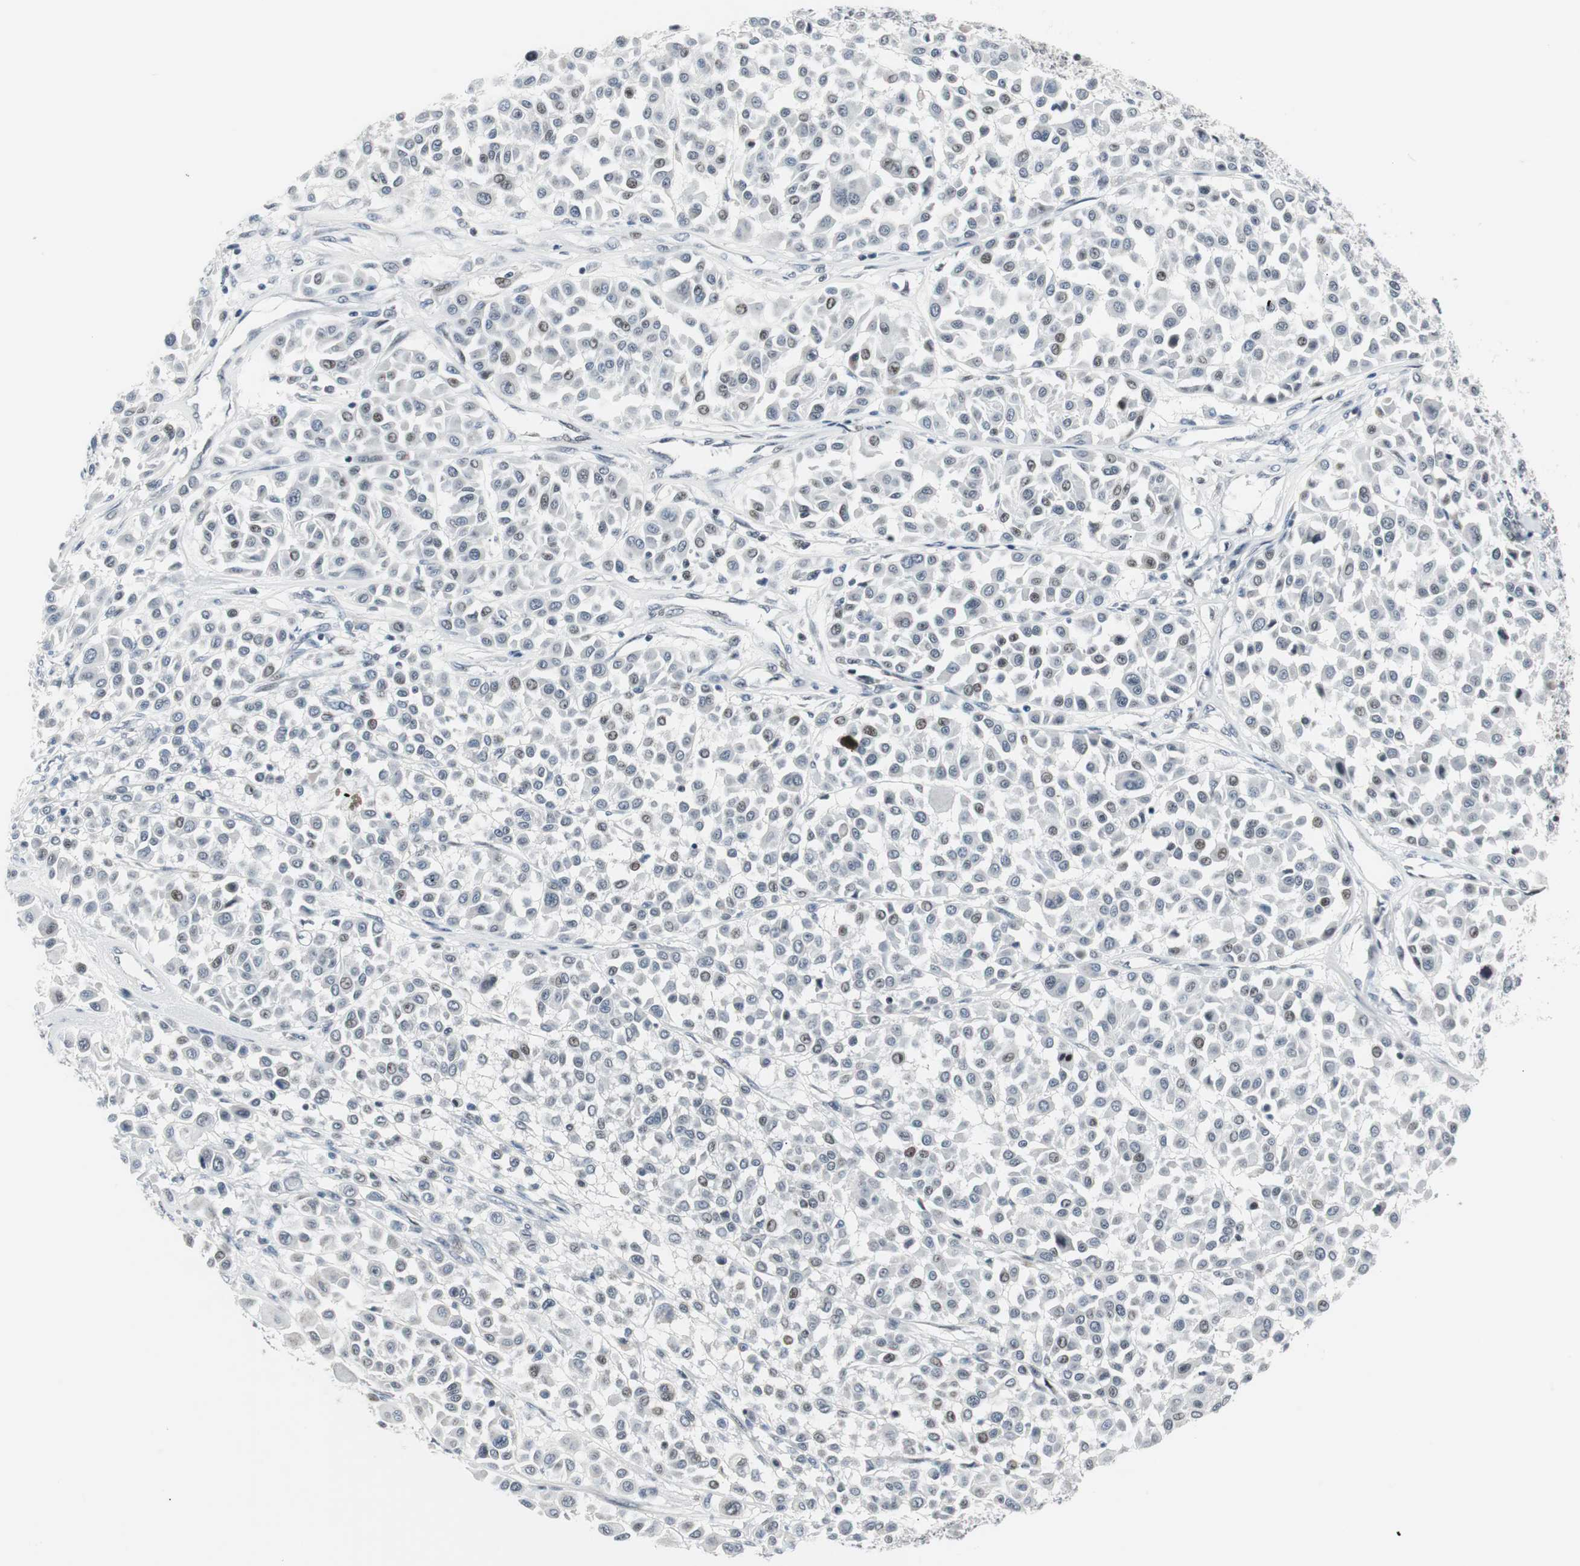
{"staining": {"intensity": "weak", "quantity": "<25%", "location": "nuclear"}, "tissue": "melanoma", "cell_type": "Tumor cells", "image_type": "cancer", "snomed": [{"axis": "morphology", "description": "Malignant melanoma, Metastatic site"}, {"axis": "topography", "description": "Soft tissue"}], "caption": "Malignant melanoma (metastatic site) was stained to show a protein in brown. There is no significant positivity in tumor cells. (DAB immunohistochemistry with hematoxylin counter stain).", "gene": "MTA1", "patient": {"sex": "male", "age": 41}}